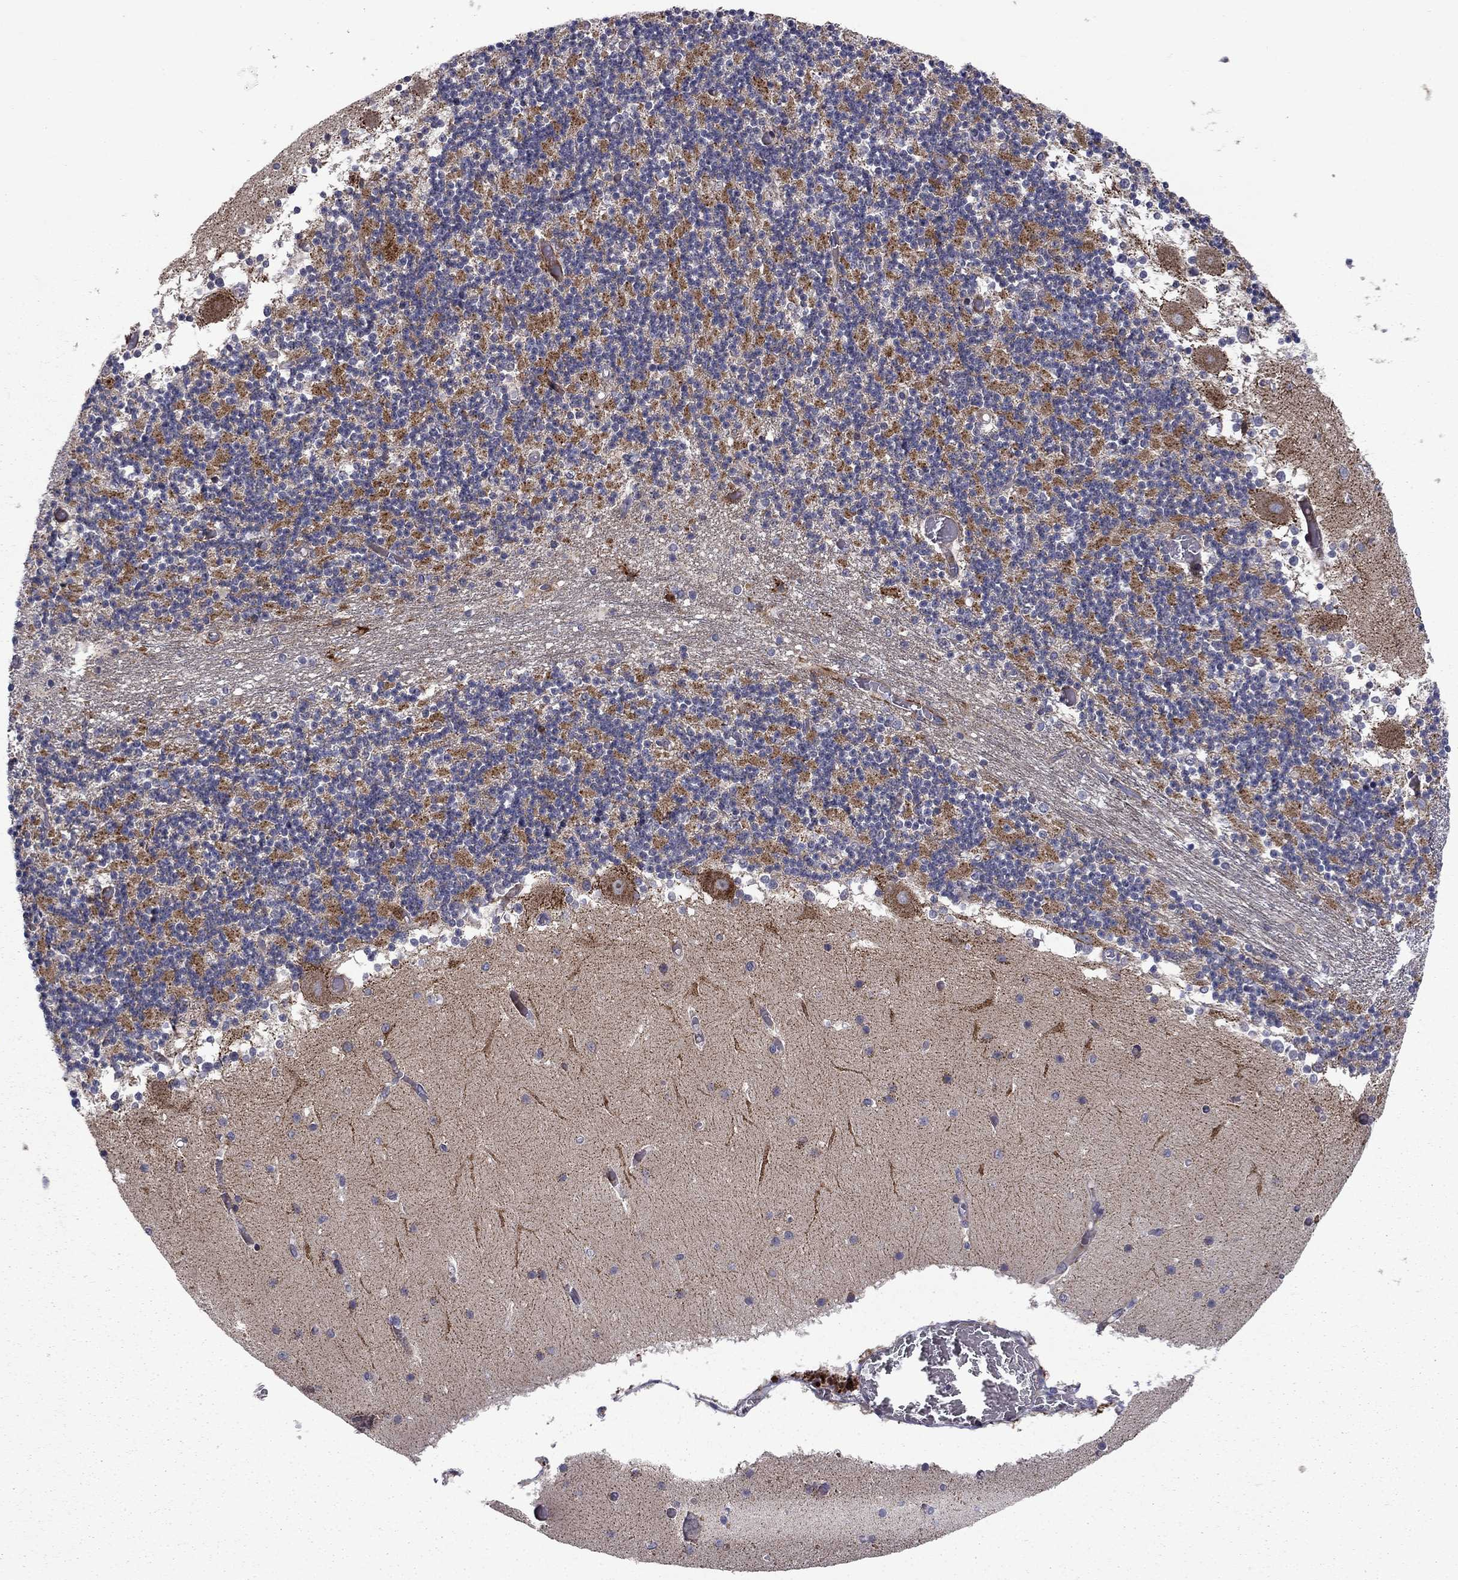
{"staining": {"intensity": "negative", "quantity": "none", "location": "none"}, "tissue": "cerebellum", "cell_type": "Cells in granular layer", "image_type": "normal", "snomed": [{"axis": "morphology", "description": "Normal tissue, NOS"}, {"axis": "topography", "description": "Cerebellum"}], "caption": "Cells in granular layer show no significant staining in benign cerebellum. (Stains: DAB immunohistochemistry (IHC) with hematoxylin counter stain, Microscopy: brightfield microscopy at high magnification).", "gene": "MIOS", "patient": {"sex": "female", "age": 28}}